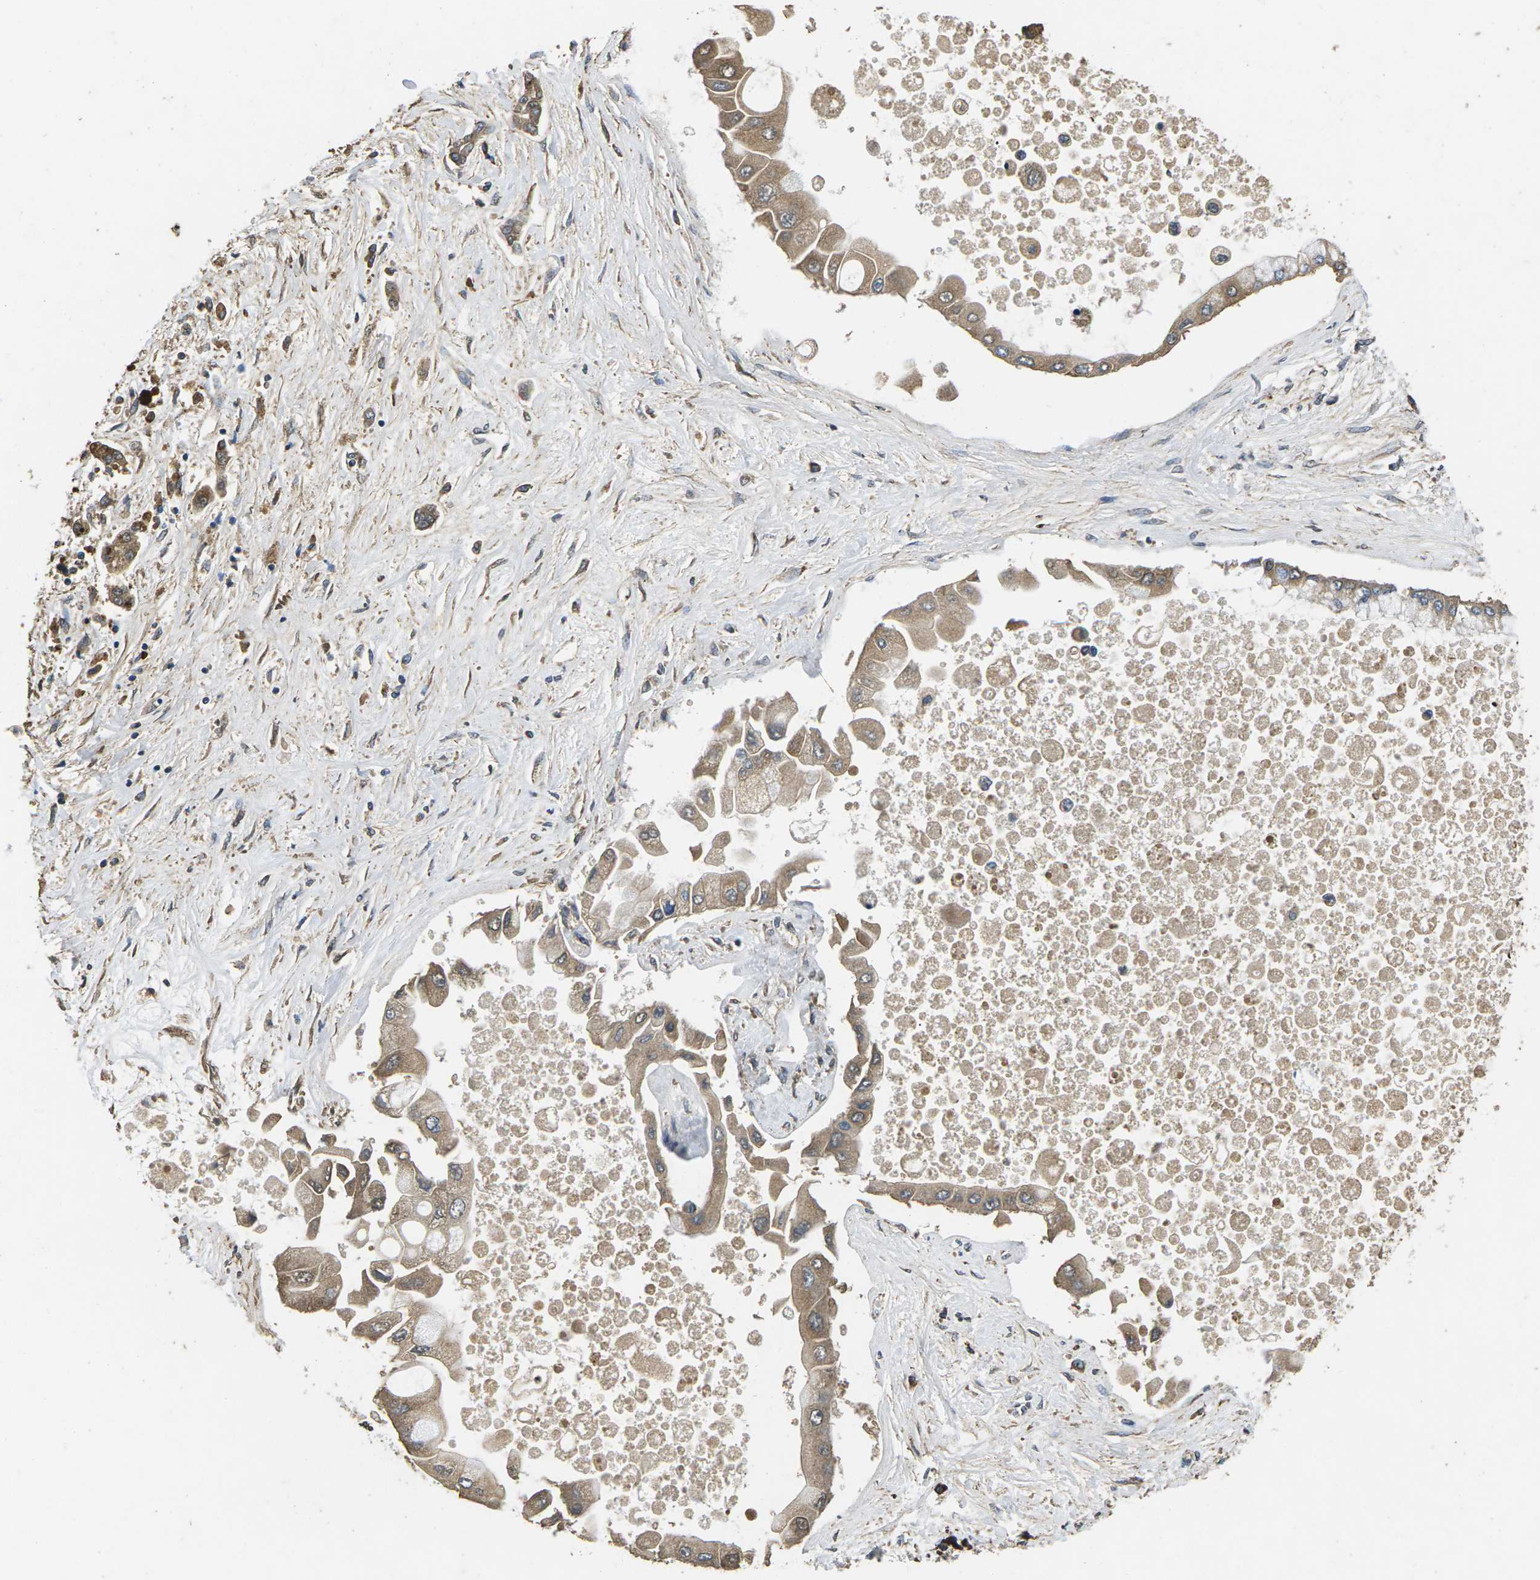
{"staining": {"intensity": "moderate", "quantity": ">75%", "location": "cytoplasmic/membranous"}, "tissue": "liver cancer", "cell_type": "Tumor cells", "image_type": "cancer", "snomed": [{"axis": "morphology", "description": "Cholangiocarcinoma"}, {"axis": "topography", "description": "Liver"}], "caption": "Cholangiocarcinoma (liver) stained for a protein exhibits moderate cytoplasmic/membranous positivity in tumor cells. (DAB (3,3'-diaminobenzidine) IHC with brightfield microscopy, high magnification).", "gene": "B4GAT1", "patient": {"sex": "male", "age": 50}}